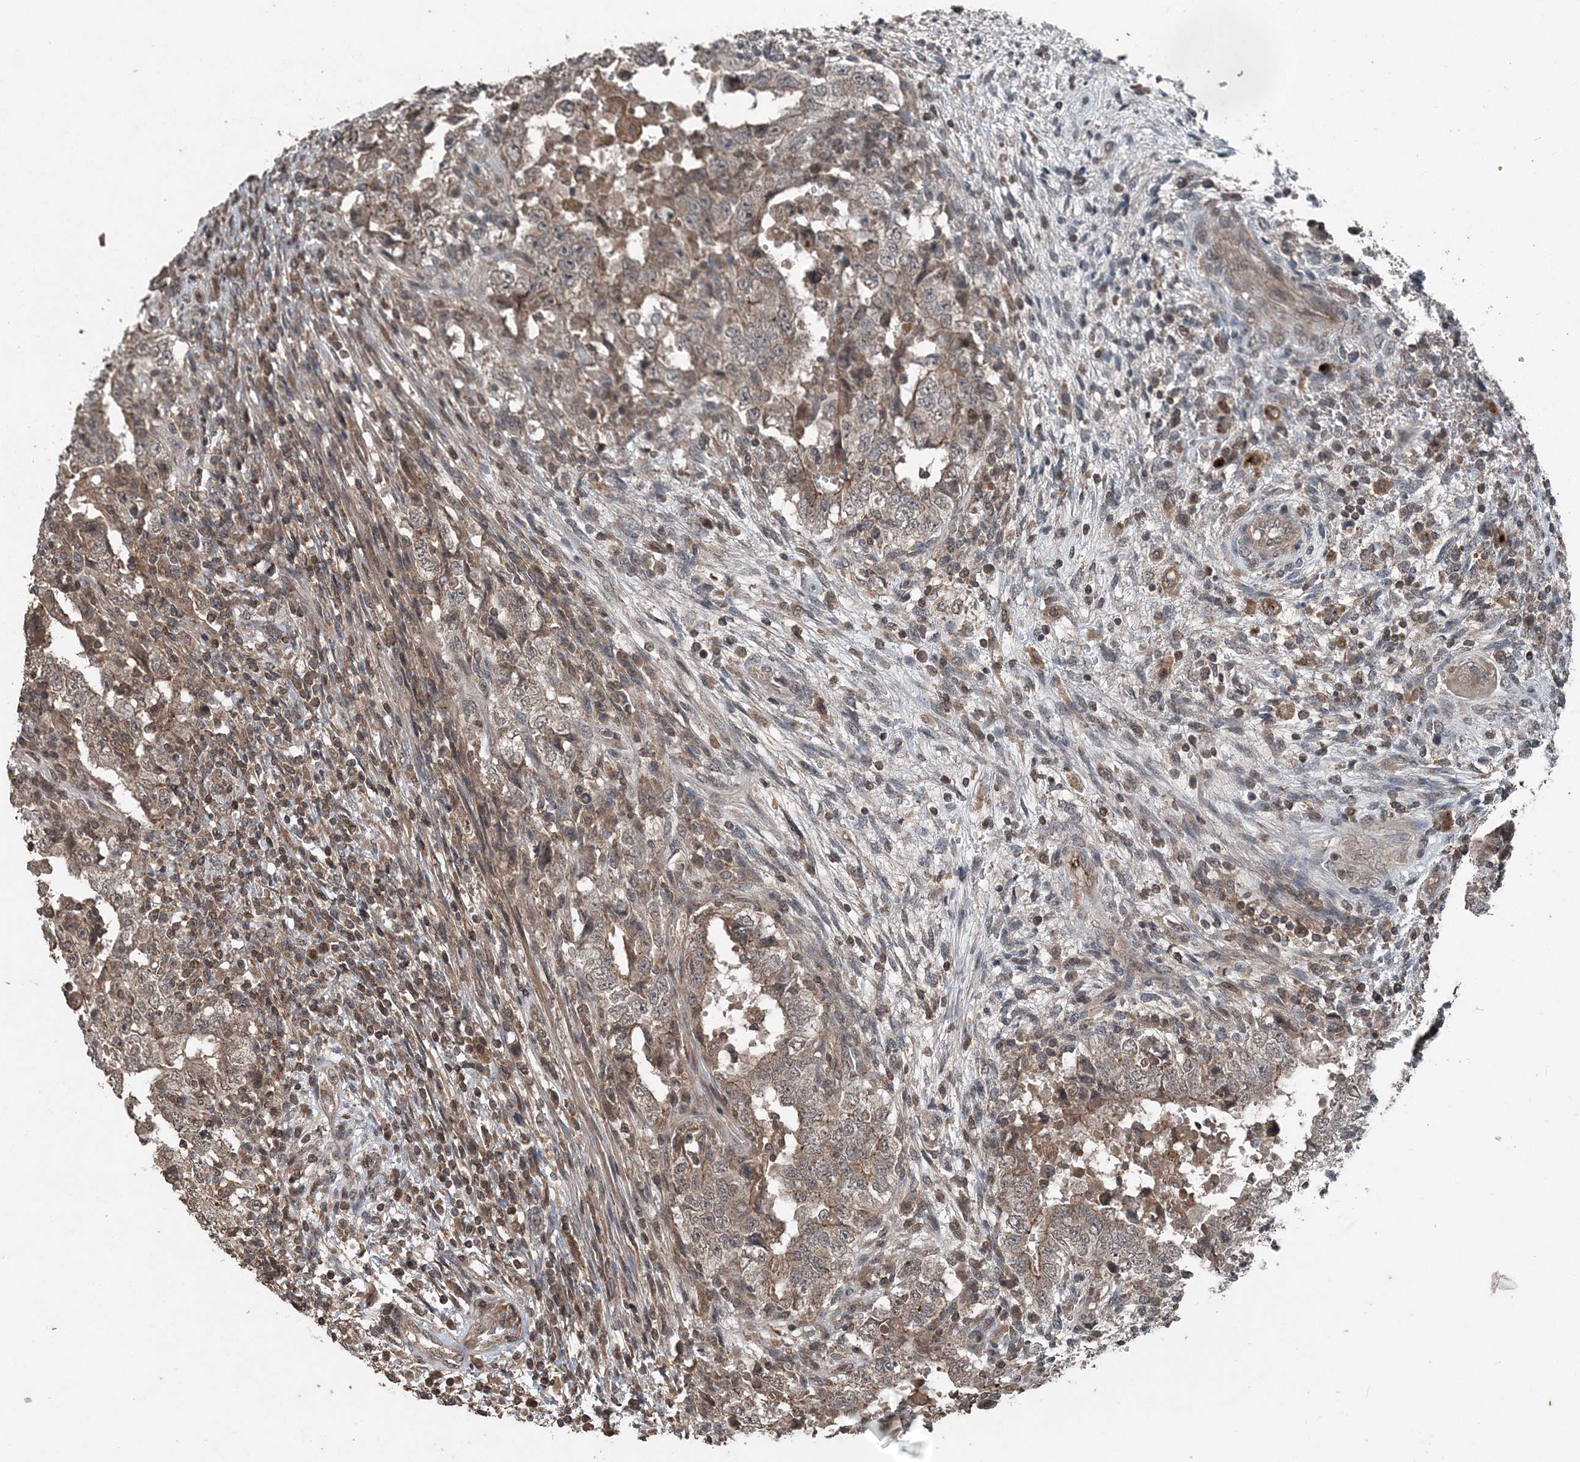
{"staining": {"intensity": "weak", "quantity": "25%-75%", "location": "cytoplasmic/membranous"}, "tissue": "testis cancer", "cell_type": "Tumor cells", "image_type": "cancer", "snomed": [{"axis": "morphology", "description": "Carcinoma, Embryonal, NOS"}, {"axis": "topography", "description": "Testis"}], "caption": "About 25%-75% of tumor cells in human testis cancer (embryonal carcinoma) display weak cytoplasmic/membranous protein positivity as visualized by brown immunohistochemical staining.", "gene": "CFL1", "patient": {"sex": "male", "age": 26}}